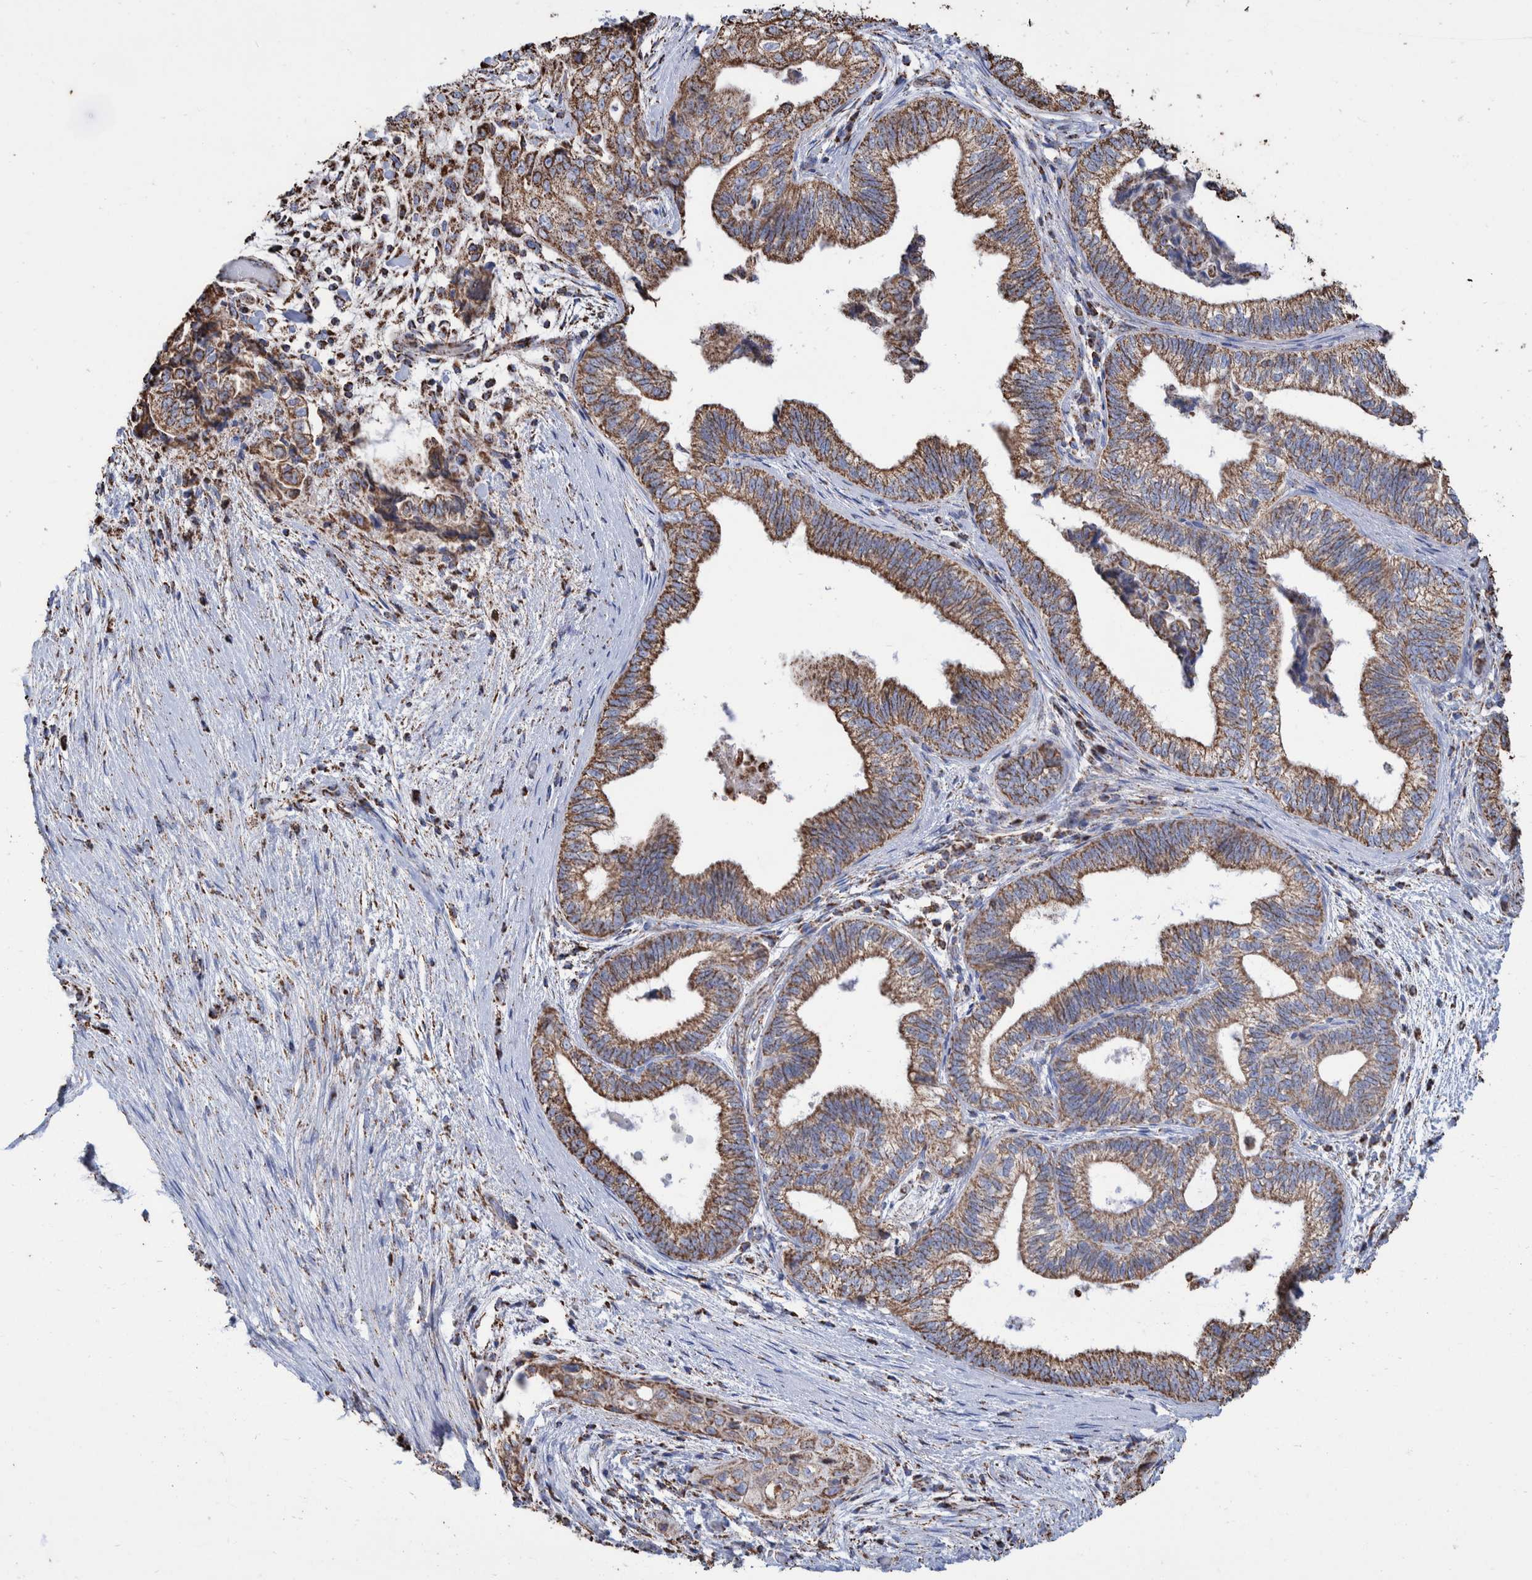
{"staining": {"intensity": "moderate", "quantity": ">75%", "location": "cytoplasmic/membranous"}, "tissue": "pancreatic cancer", "cell_type": "Tumor cells", "image_type": "cancer", "snomed": [{"axis": "morphology", "description": "Adenocarcinoma, NOS"}, {"axis": "topography", "description": "Pancreas"}], "caption": "Pancreatic cancer (adenocarcinoma) stained with a brown dye exhibits moderate cytoplasmic/membranous positive positivity in approximately >75% of tumor cells.", "gene": "VPS26C", "patient": {"sex": "male", "age": 72}}